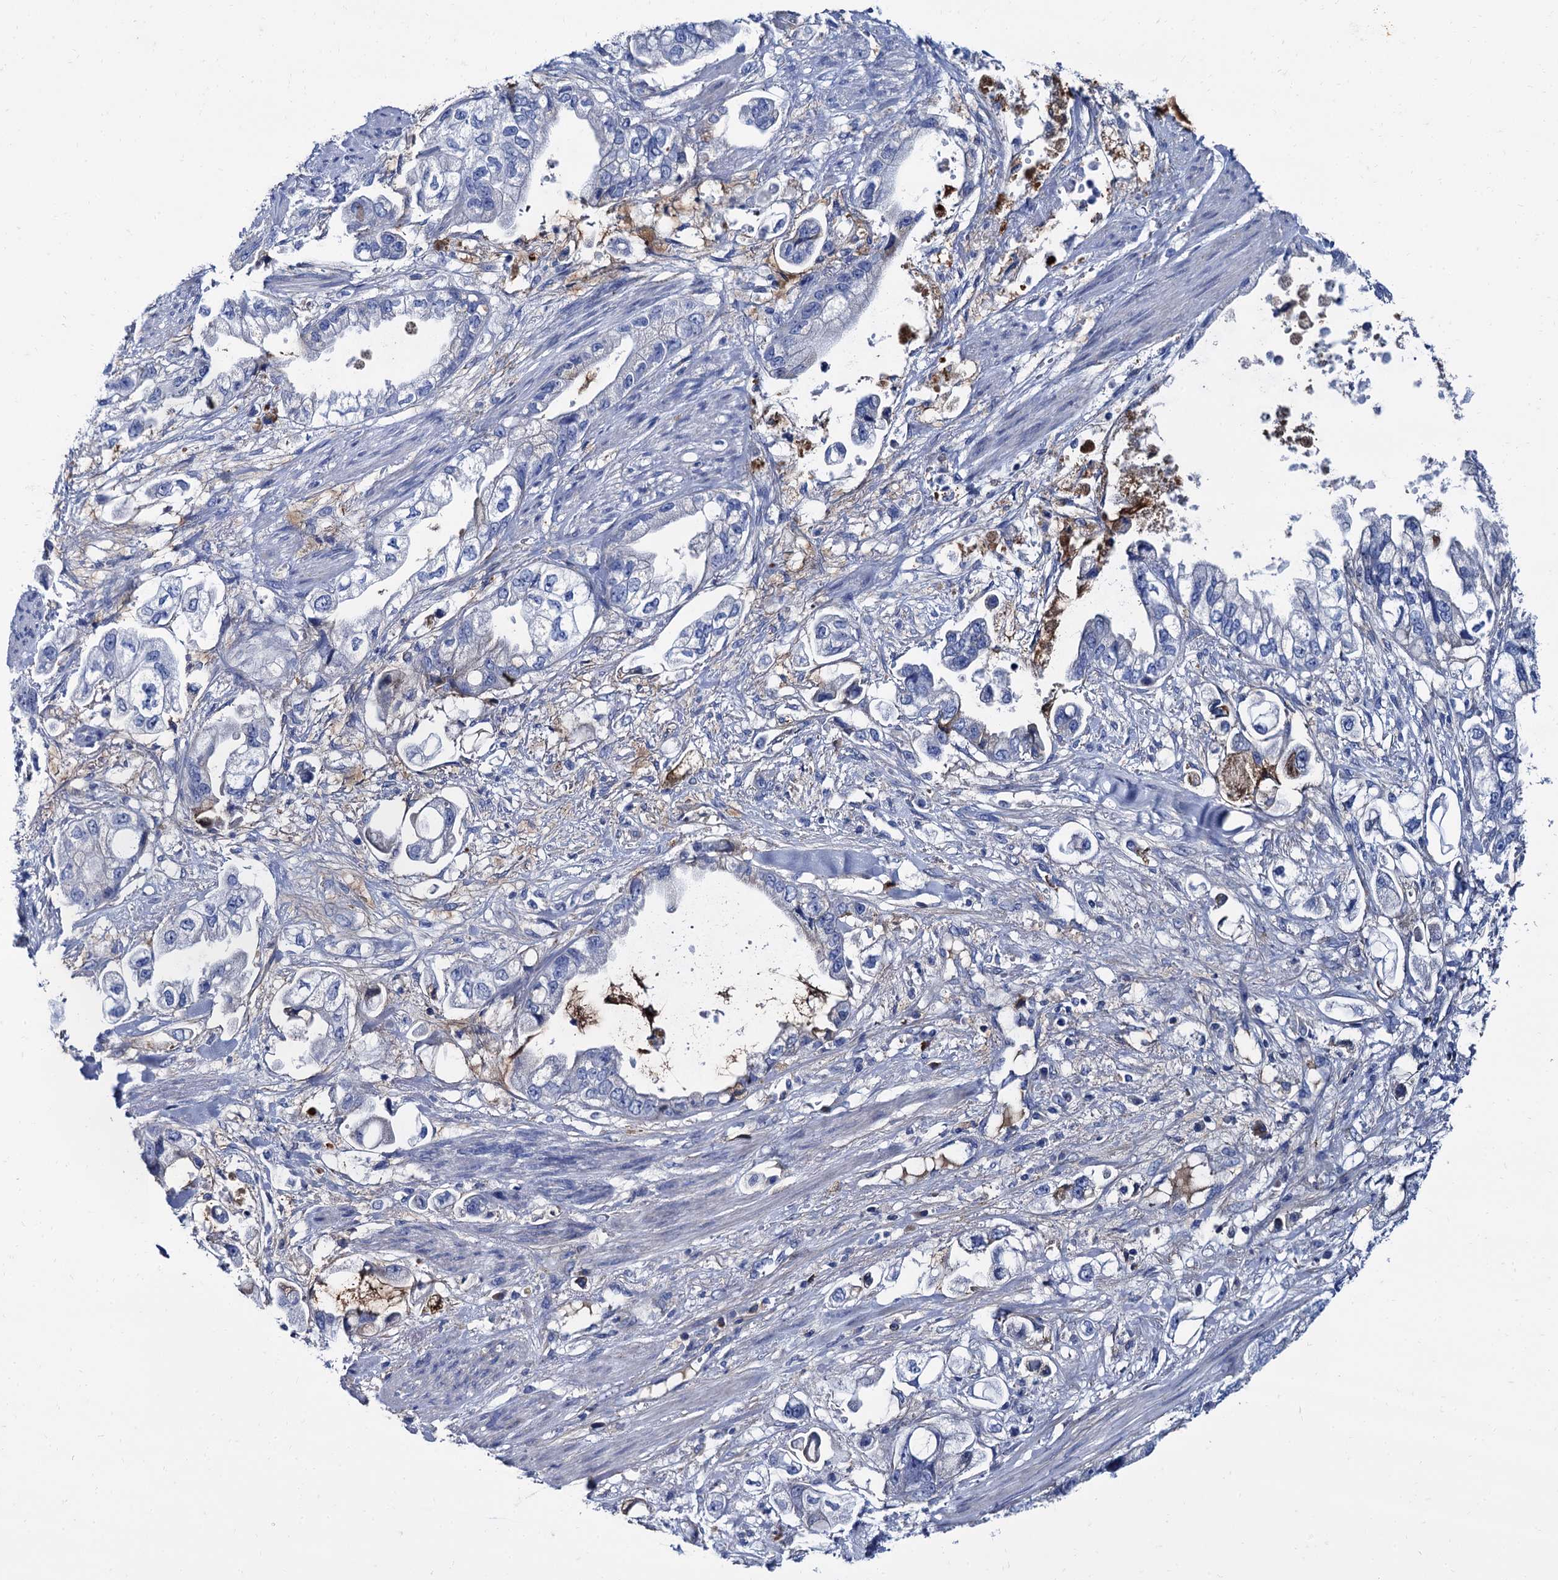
{"staining": {"intensity": "negative", "quantity": "none", "location": "none"}, "tissue": "stomach cancer", "cell_type": "Tumor cells", "image_type": "cancer", "snomed": [{"axis": "morphology", "description": "Adenocarcinoma, NOS"}, {"axis": "topography", "description": "Stomach"}], "caption": "Immunohistochemistry (IHC) micrograph of human adenocarcinoma (stomach) stained for a protein (brown), which displays no staining in tumor cells. (DAB IHC with hematoxylin counter stain).", "gene": "APOD", "patient": {"sex": "male", "age": 62}}